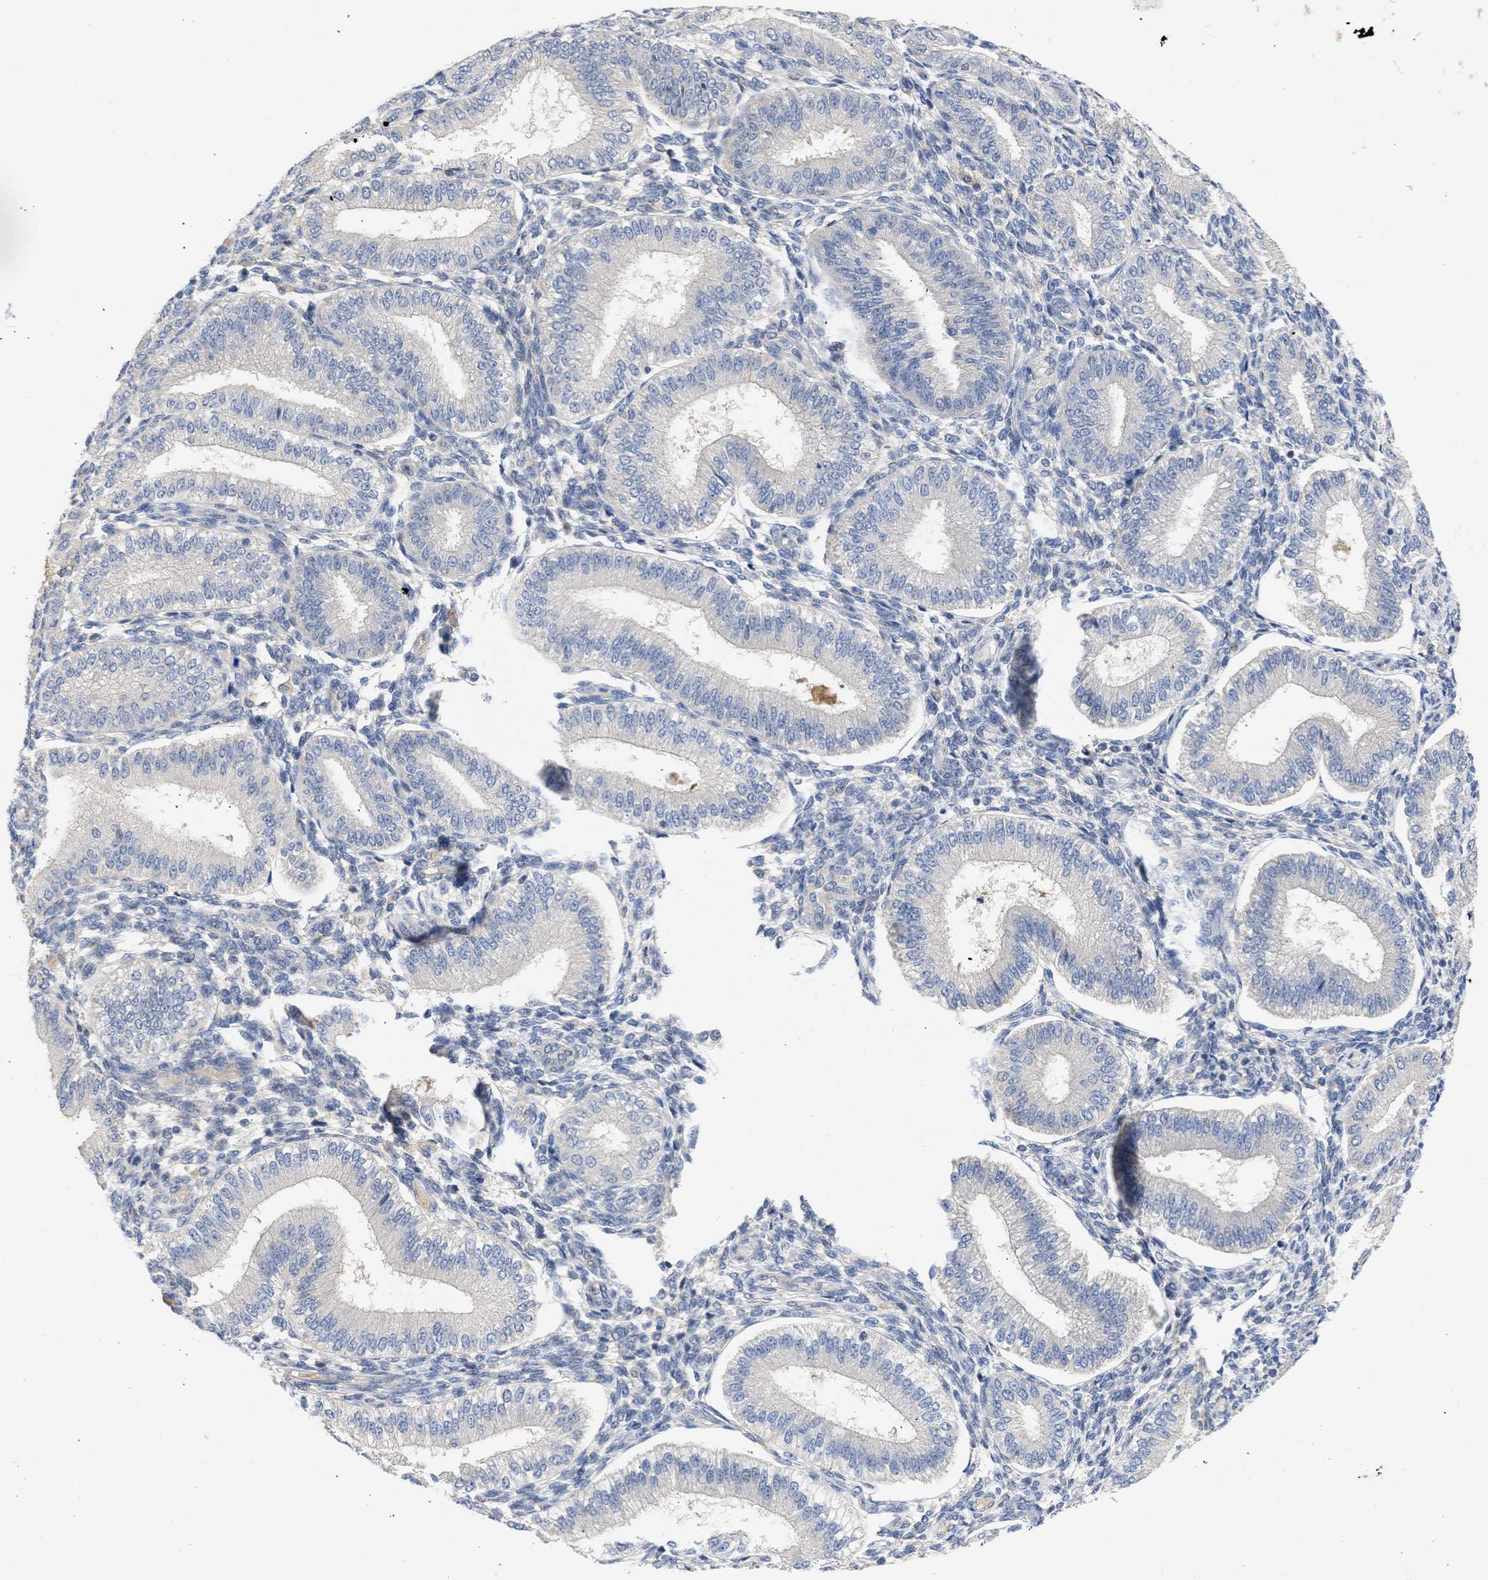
{"staining": {"intensity": "negative", "quantity": "none", "location": "none"}, "tissue": "endometrium", "cell_type": "Cells in endometrial stroma", "image_type": "normal", "snomed": [{"axis": "morphology", "description": "Normal tissue, NOS"}, {"axis": "topography", "description": "Endometrium"}], "caption": "The IHC histopathology image has no significant positivity in cells in endometrial stroma of endometrium.", "gene": "ARHGEF4", "patient": {"sex": "female", "age": 39}}